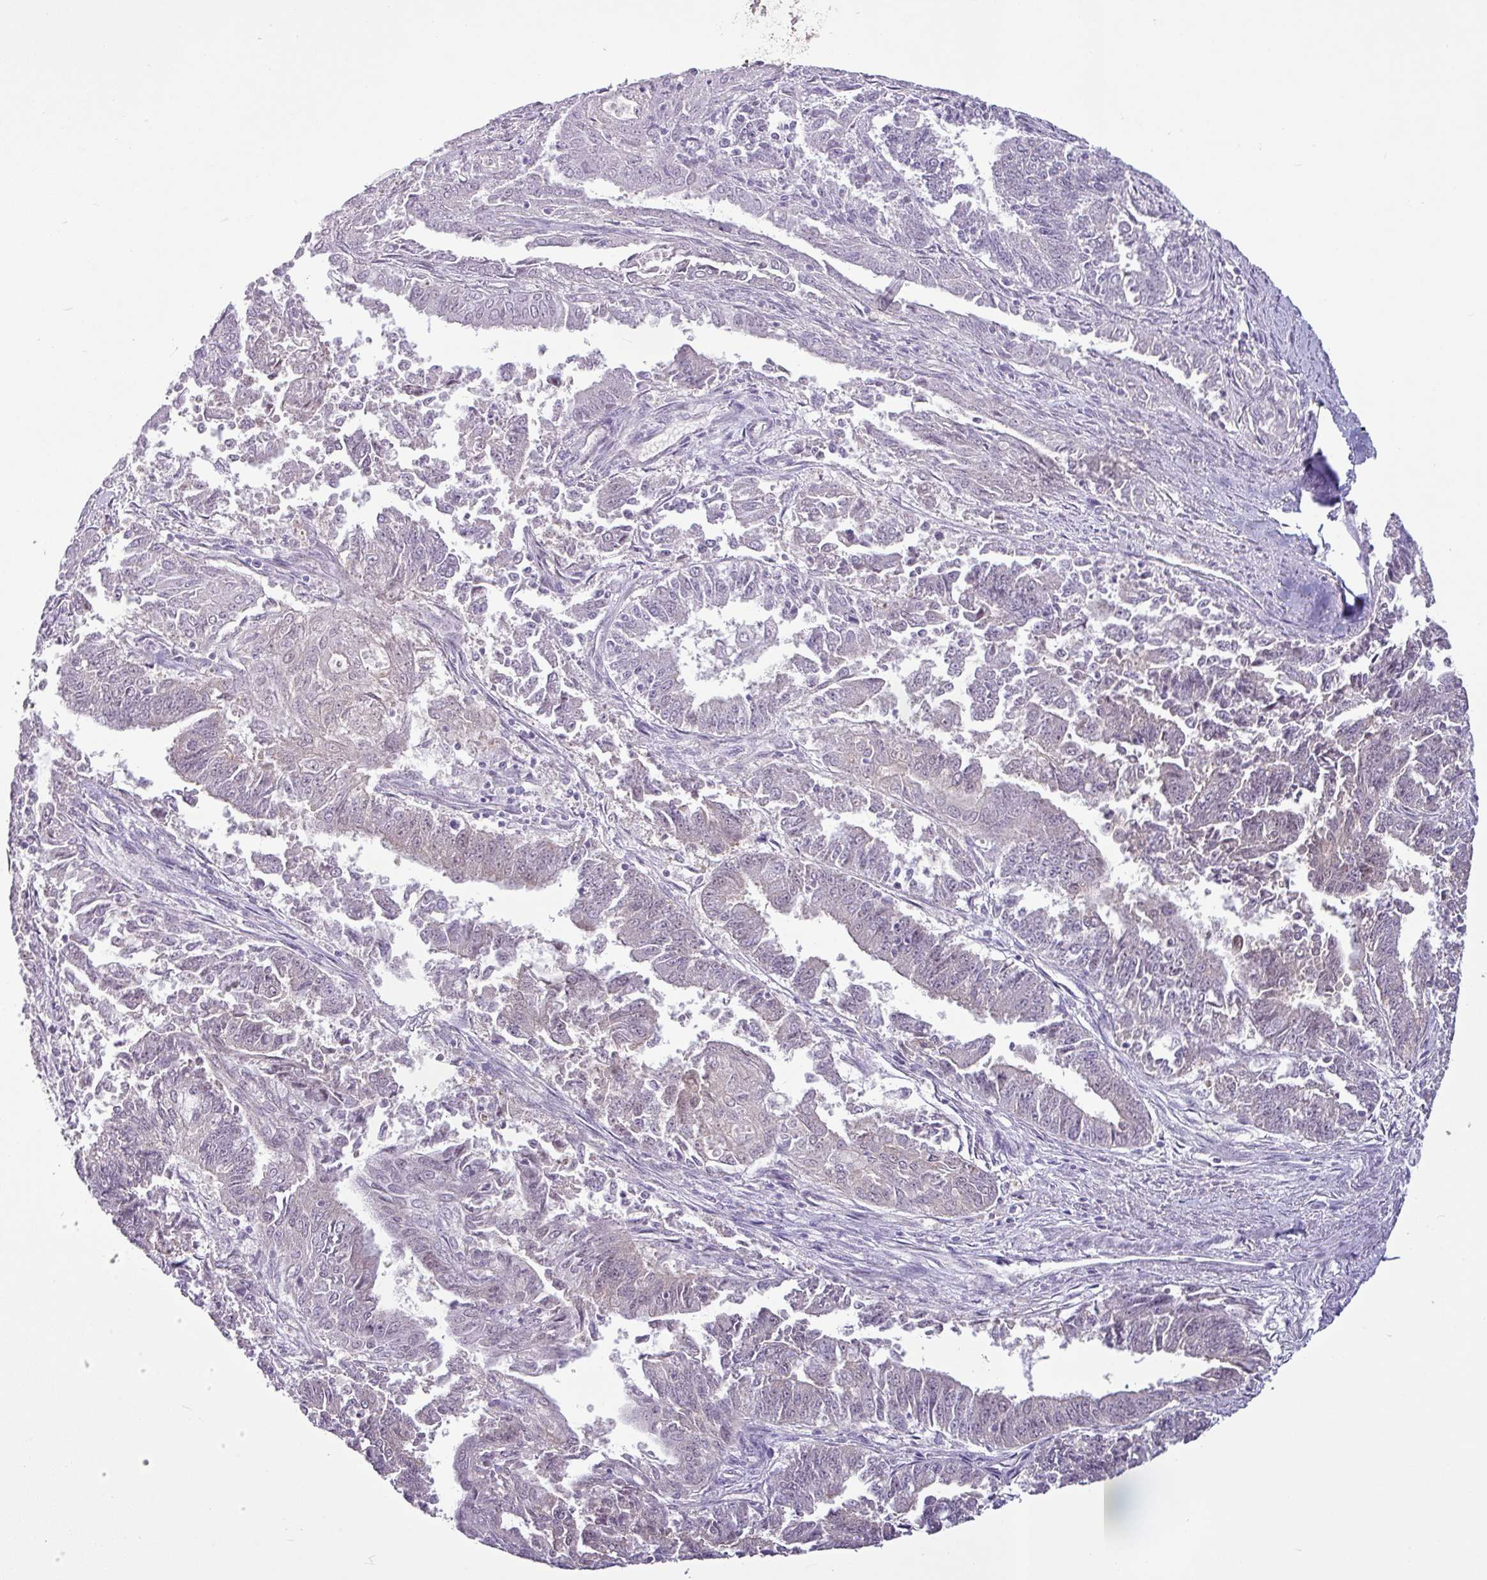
{"staining": {"intensity": "moderate", "quantity": "<25%", "location": "cytoplasmic/membranous"}, "tissue": "endometrial cancer", "cell_type": "Tumor cells", "image_type": "cancer", "snomed": [{"axis": "morphology", "description": "Adenocarcinoma, NOS"}, {"axis": "topography", "description": "Endometrium"}], "caption": "A high-resolution photomicrograph shows IHC staining of endometrial cancer, which reveals moderate cytoplasmic/membranous staining in approximately <25% of tumor cells.", "gene": "TTLL12", "patient": {"sex": "female", "age": 73}}